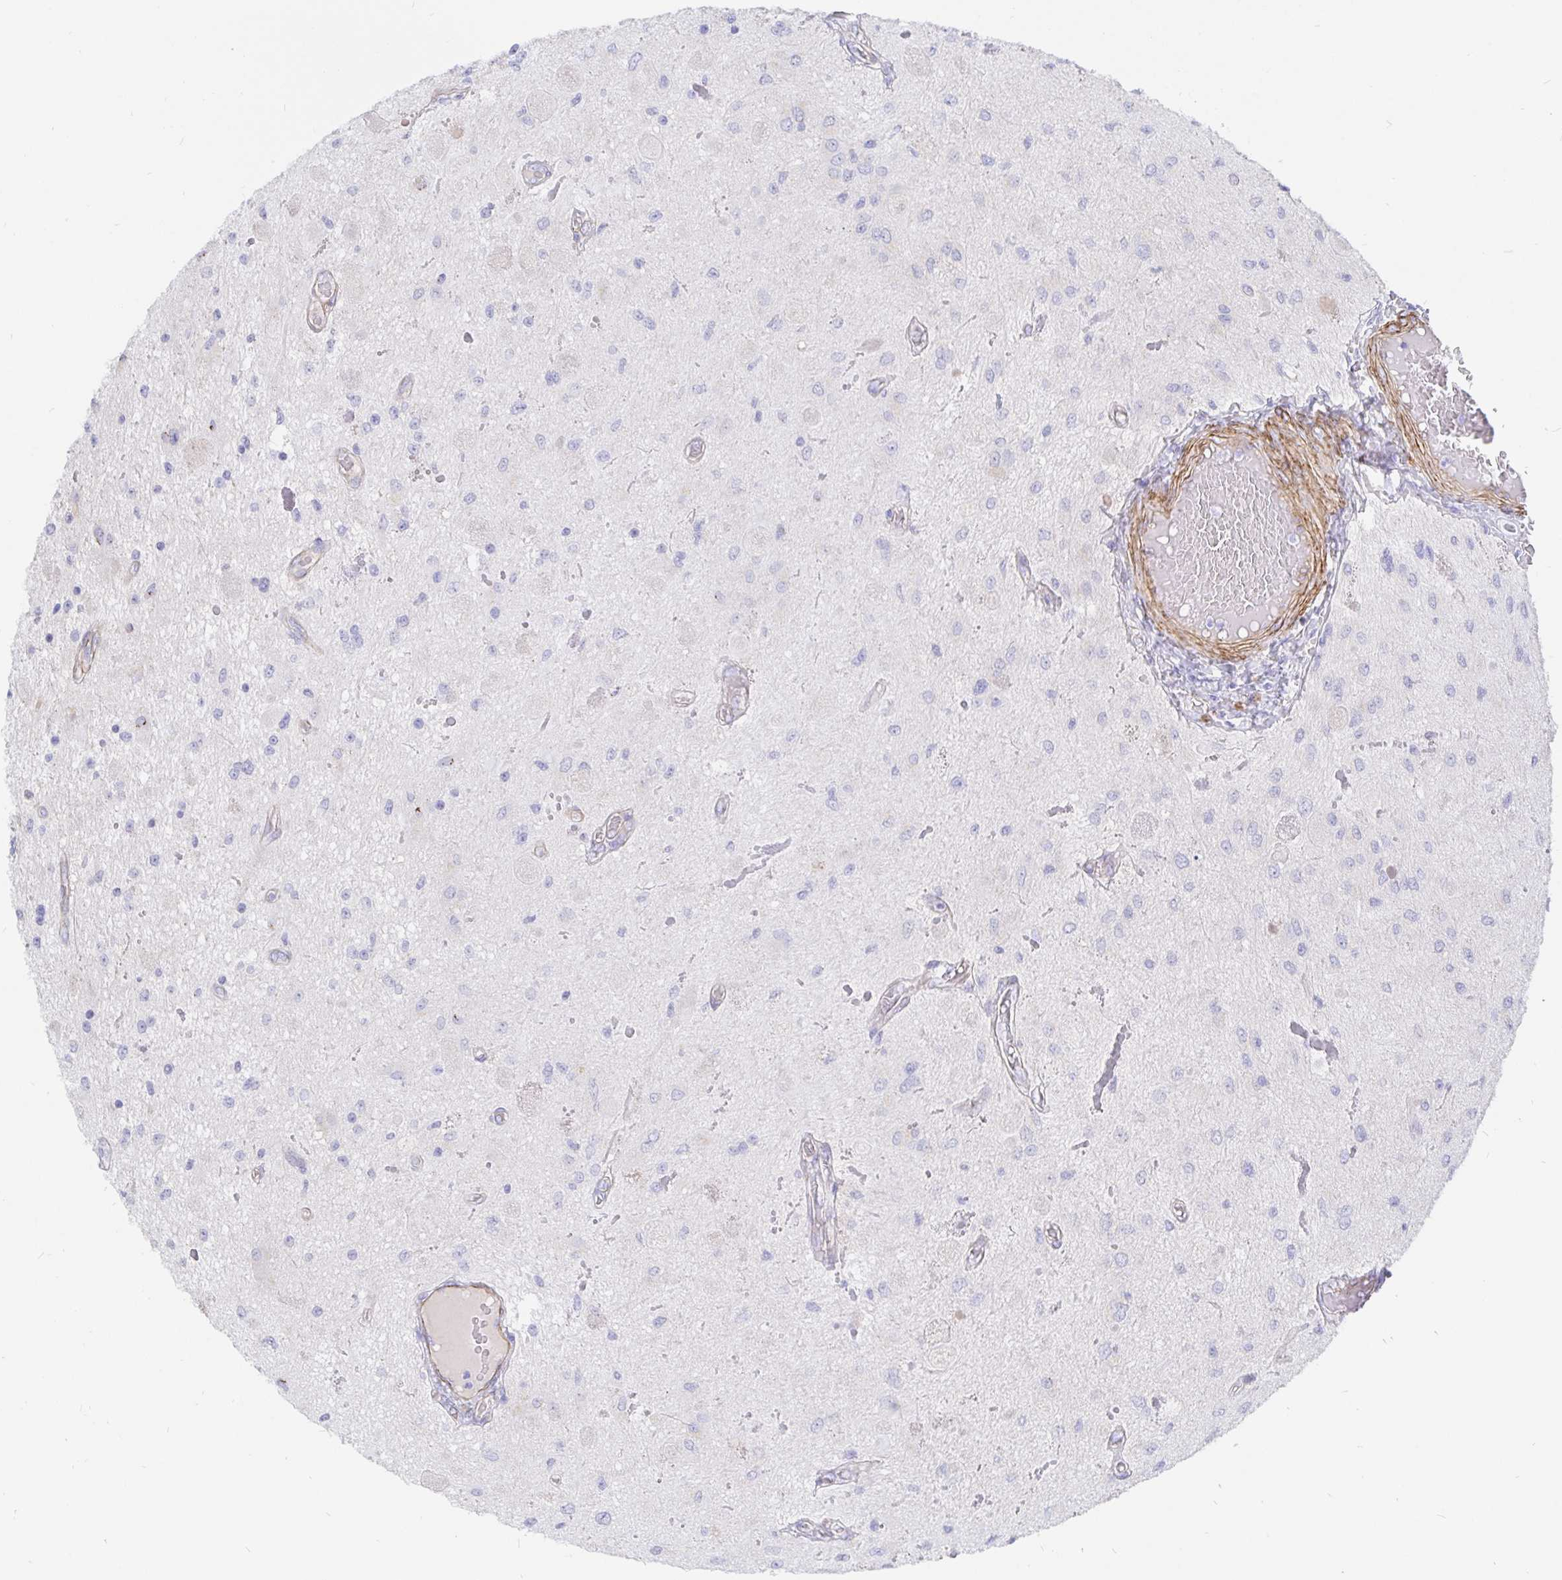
{"staining": {"intensity": "negative", "quantity": "none", "location": "none"}, "tissue": "glioma", "cell_type": "Tumor cells", "image_type": "cancer", "snomed": [{"axis": "morphology", "description": "Glioma, malignant, Low grade"}, {"axis": "topography", "description": "Cerebellum"}], "caption": "This is an immunohistochemistry (IHC) photomicrograph of human malignant glioma (low-grade). There is no positivity in tumor cells.", "gene": "COX16", "patient": {"sex": "female", "age": 14}}